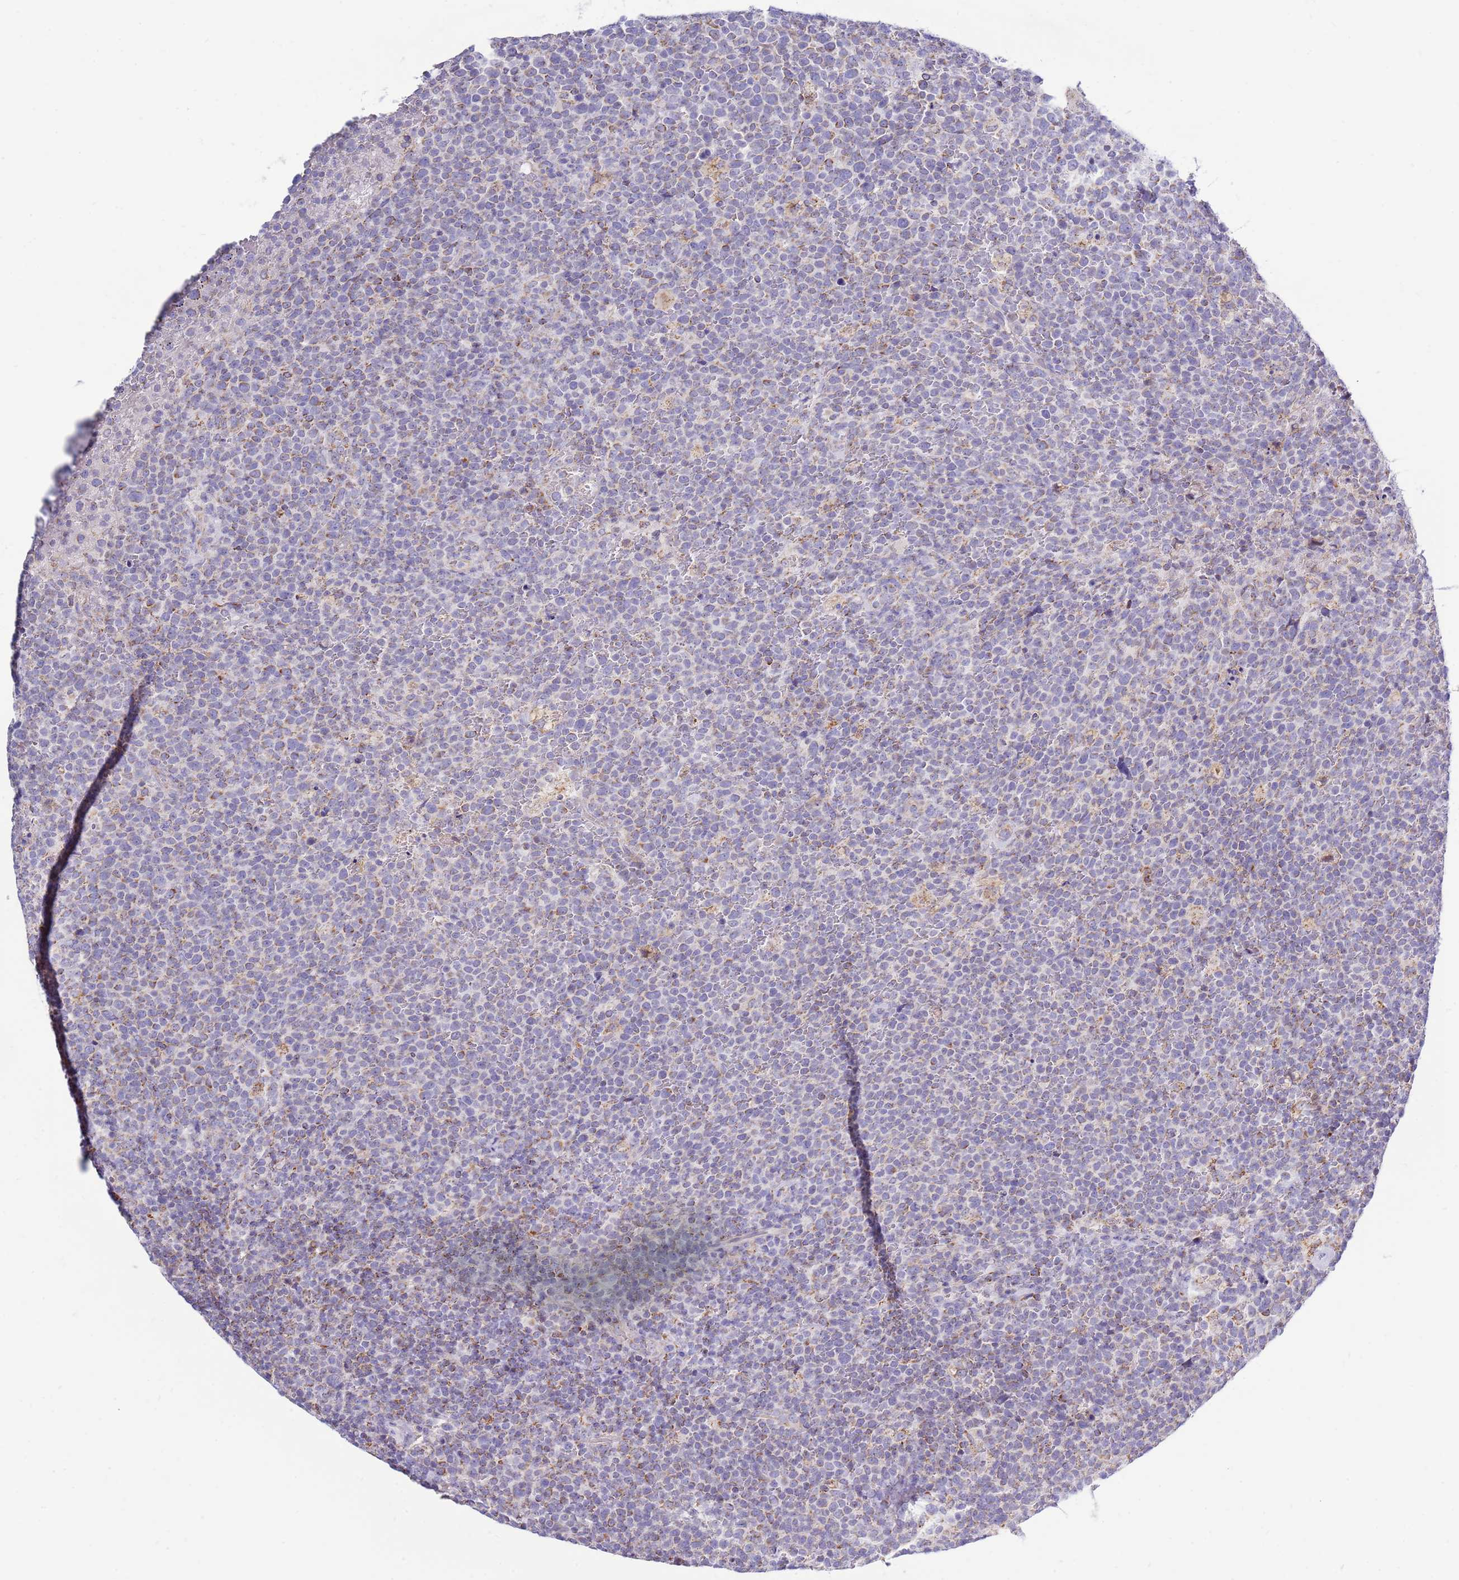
{"staining": {"intensity": "negative", "quantity": "none", "location": "none"}, "tissue": "lymphoma", "cell_type": "Tumor cells", "image_type": "cancer", "snomed": [{"axis": "morphology", "description": "Malignant lymphoma, non-Hodgkin's type, High grade"}, {"axis": "topography", "description": "Lymph node"}], "caption": "A photomicrograph of human lymphoma is negative for staining in tumor cells.", "gene": "IGF1R", "patient": {"sex": "male", "age": 61}}